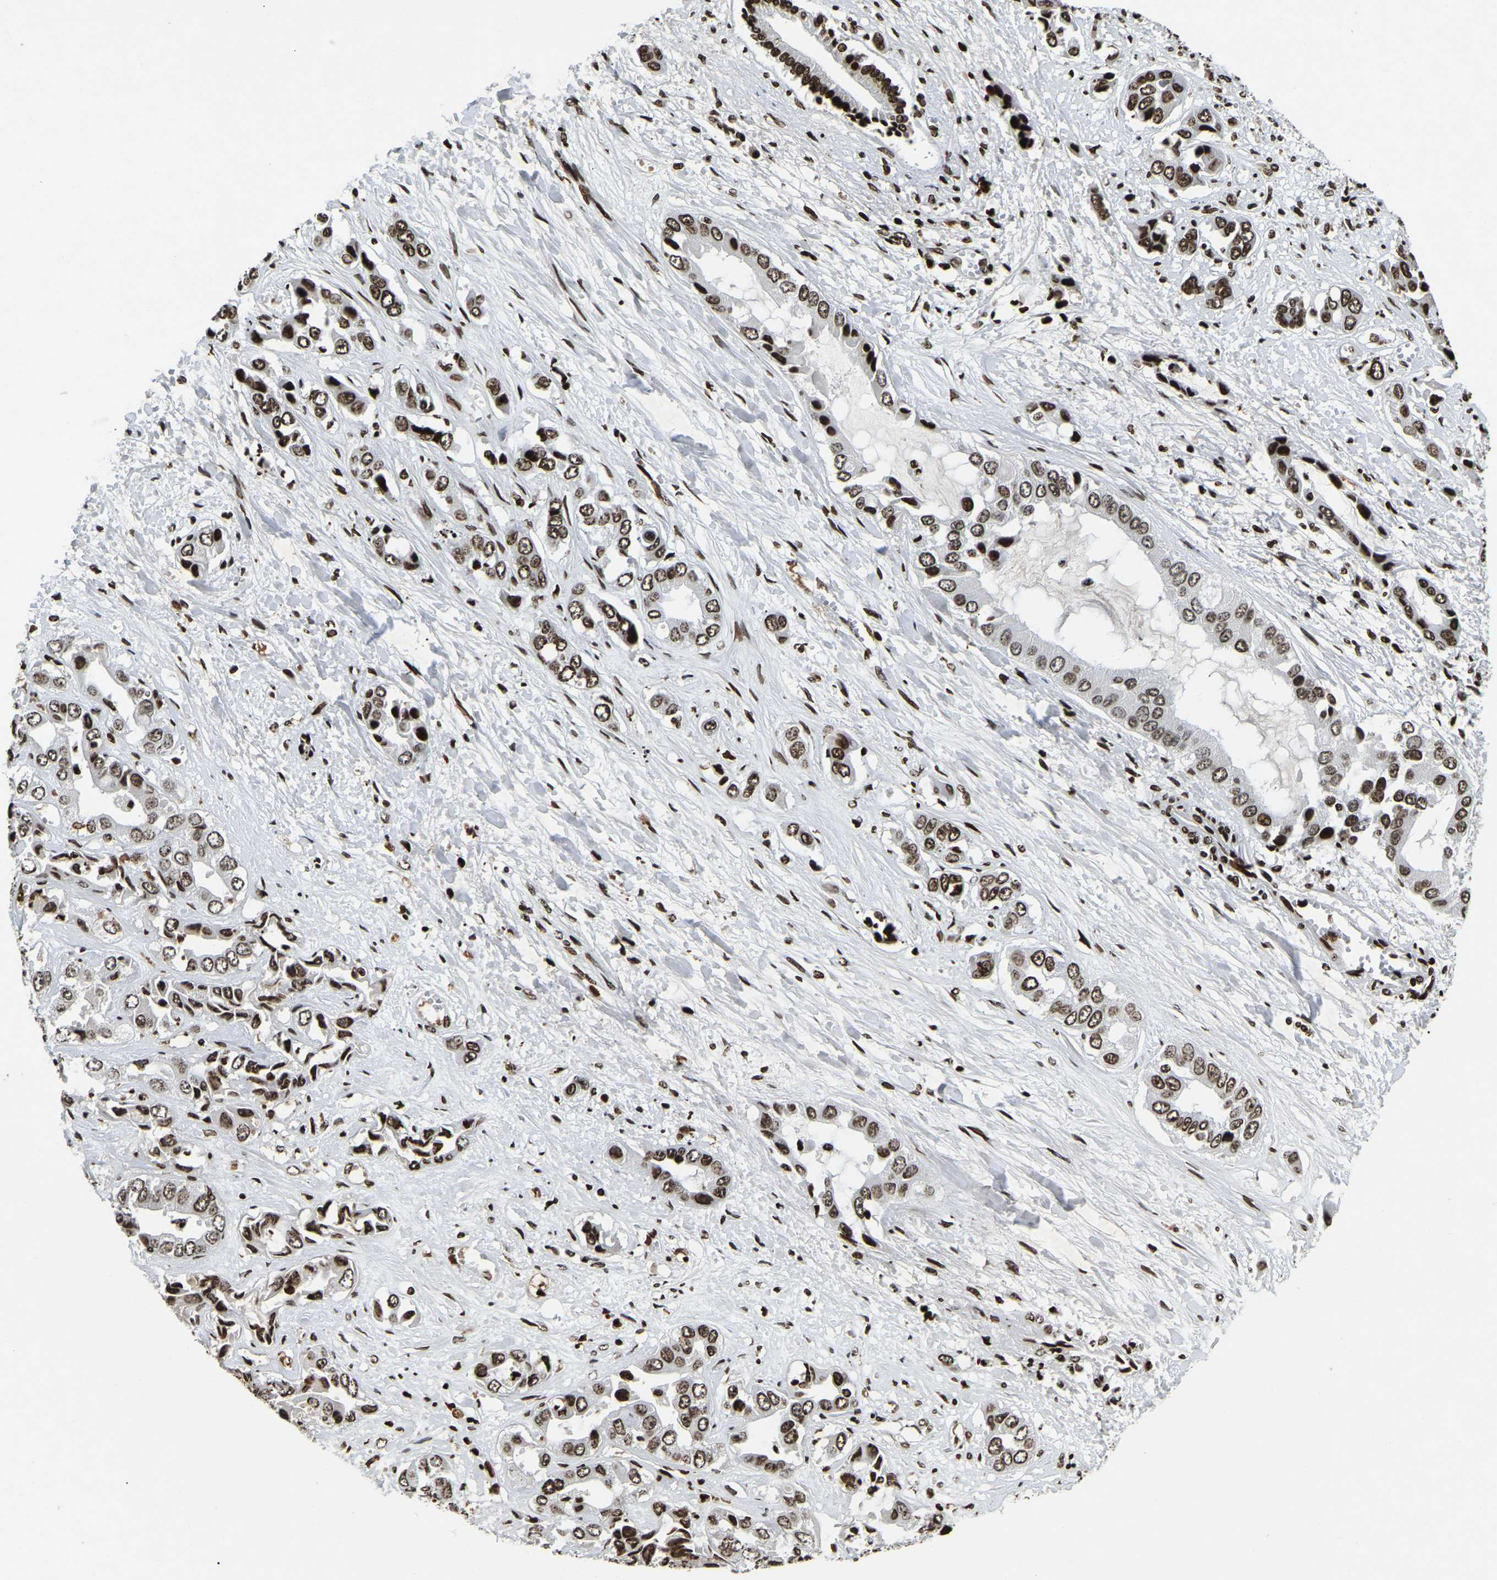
{"staining": {"intensity": "strong", "quantity": ">75%", "location": "nuclear"}, "tissue": "liver cancer", "cell_type": "Tumor cells", "image_type": "cancer", "snomed": [{"axis": "morphology", "description": "Cholangiocarcinoma"}, {"axis": "topography", "description": "Liver"}], "caption": "A brown stain shows strong nuclear positivity of a protein in human liver cholangiocarcinoma tumor cells.", "gene": "LRRC61", "patient": {"sex": "female", "age": 52}}